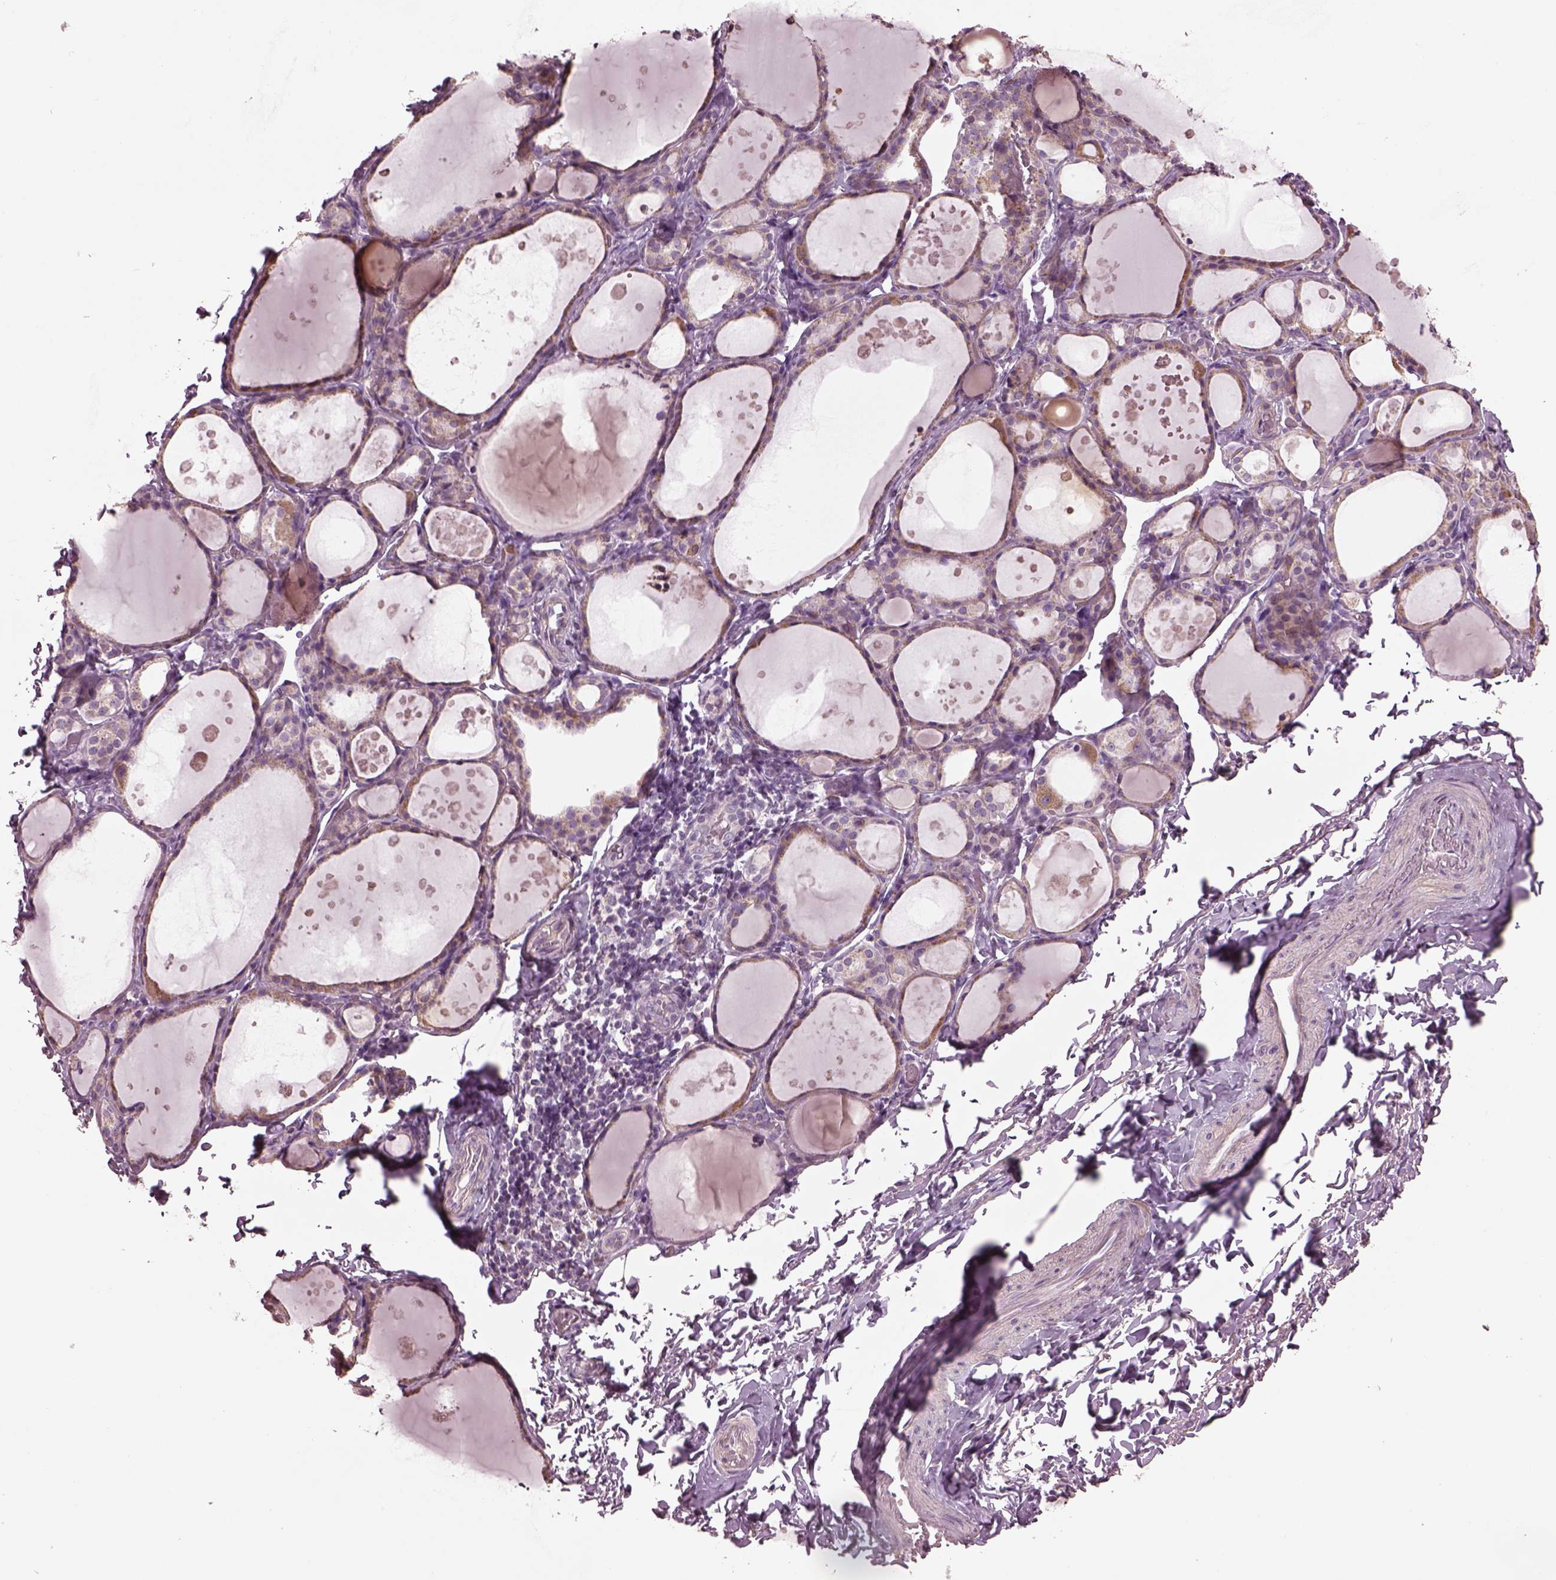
{"staining": {"intensity": "weak", "quantity": ">75%", "location": "cytoplasmic/membranous"}, "tissue": "thyroid gland", "cell_type": "Glandular cells", "image_type": "normal", "snomed": [{"axis": "morphology", "description": "Normal tissue, NOS"}, {"axis": "topography", "description": "Thyroid gland"}], "caption": "Glandular cells display low levels of weak cytoplasmic/membranous staining in about >75% of cells in normal thyroid gland. (DAB IHC, brown staining for protein, blue staining for nuclei).", "gene": "SPATA7", "patient": {"sex": "male", "age": 68}}